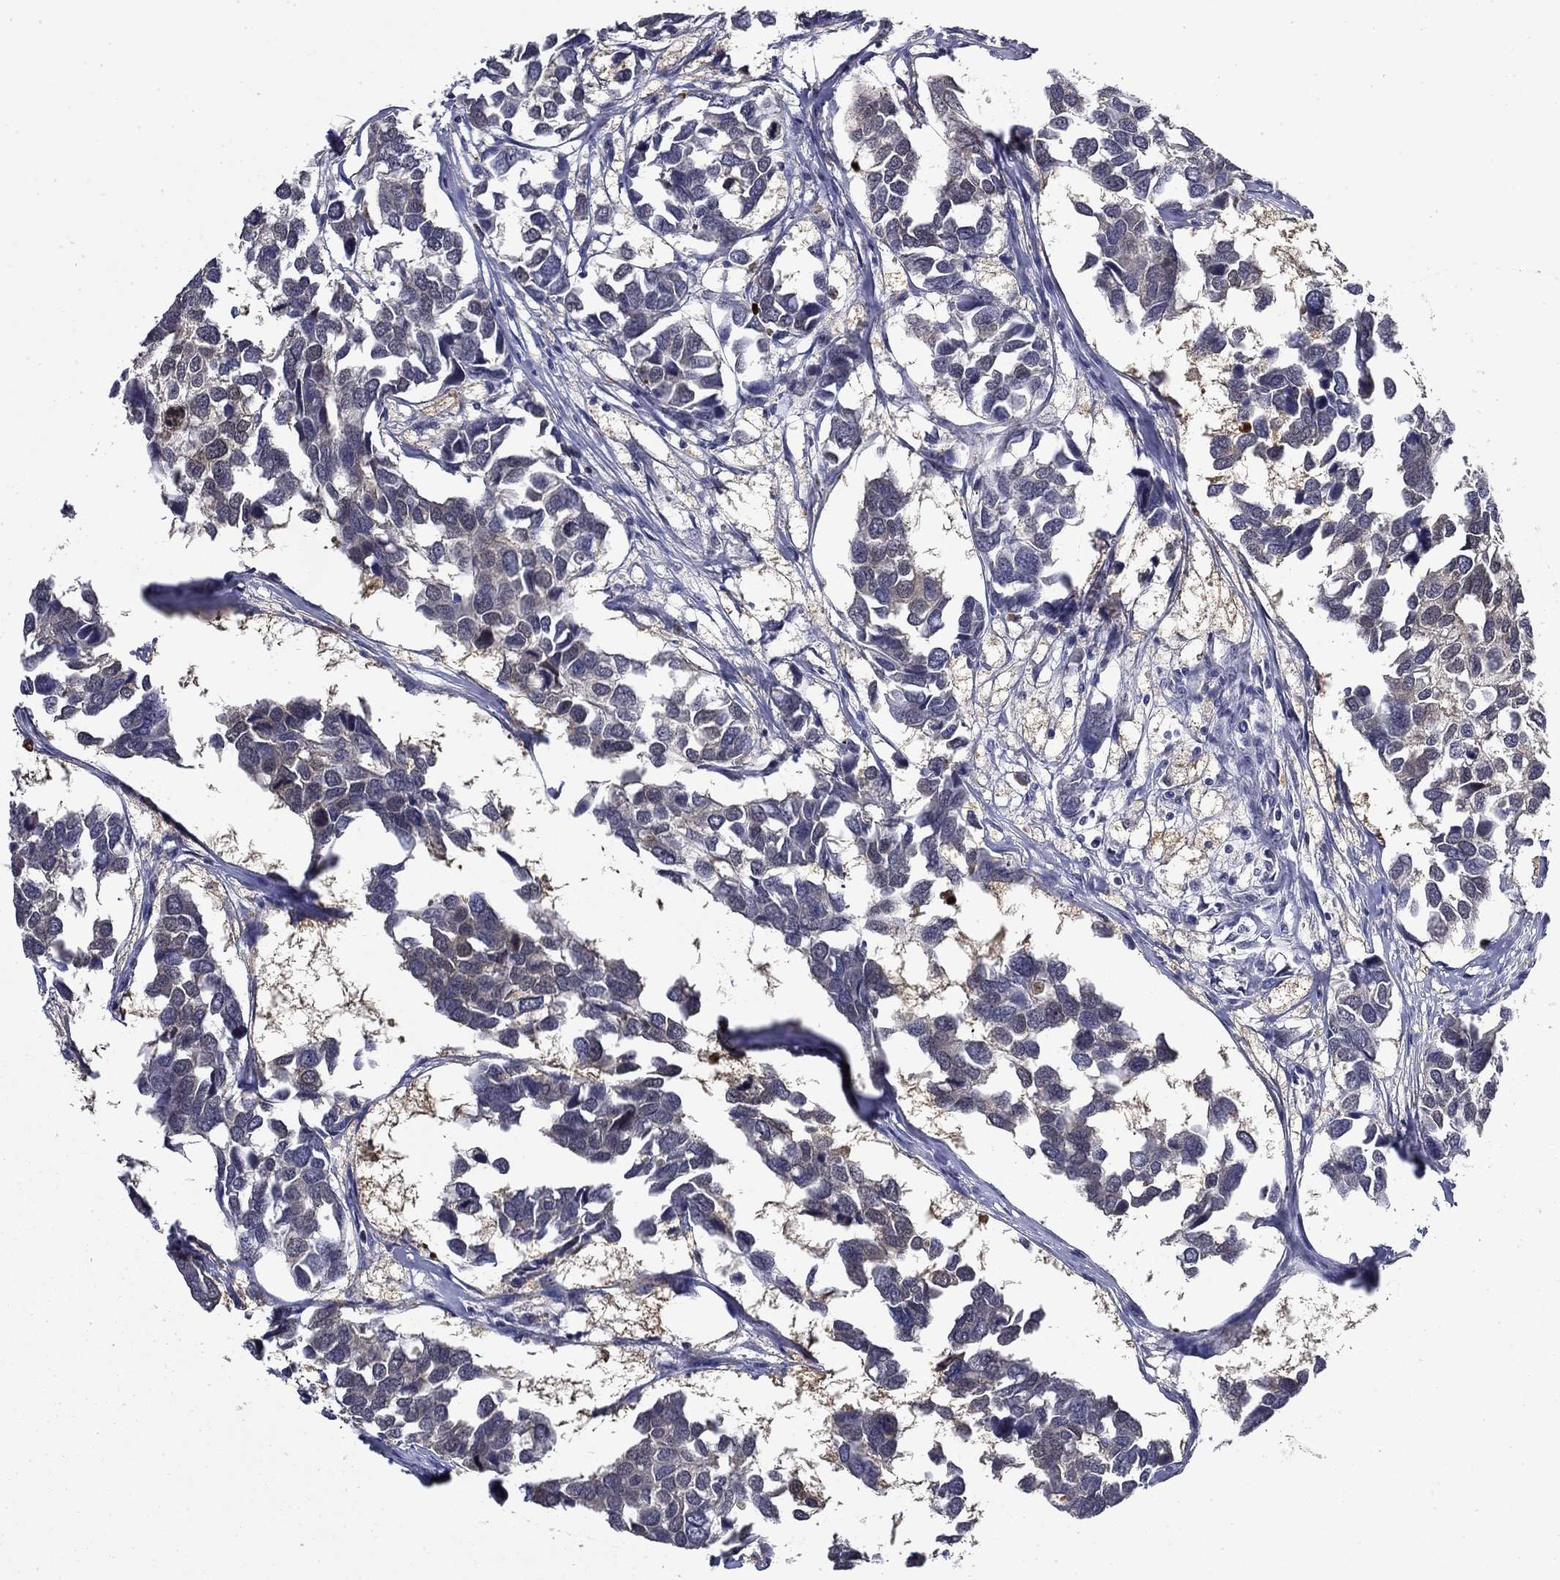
{"staining": {"intensity": "negative", "quantity": "none", "location": "none"}, "tissue": "breast cancer", "cell_type": "Tumor cells", "image_type": "cancer", "snomed": [{"axis": "morphology", "description": "Duct carcinoma"}, {"axis": "topography", "description": "Breast"}], "caption": "The micrograph displays no significant expression in tumor cells of breast invasive ductal carcinoma.", "gene": "DDTL", "patient": {"sex": "female", "age": 83}}